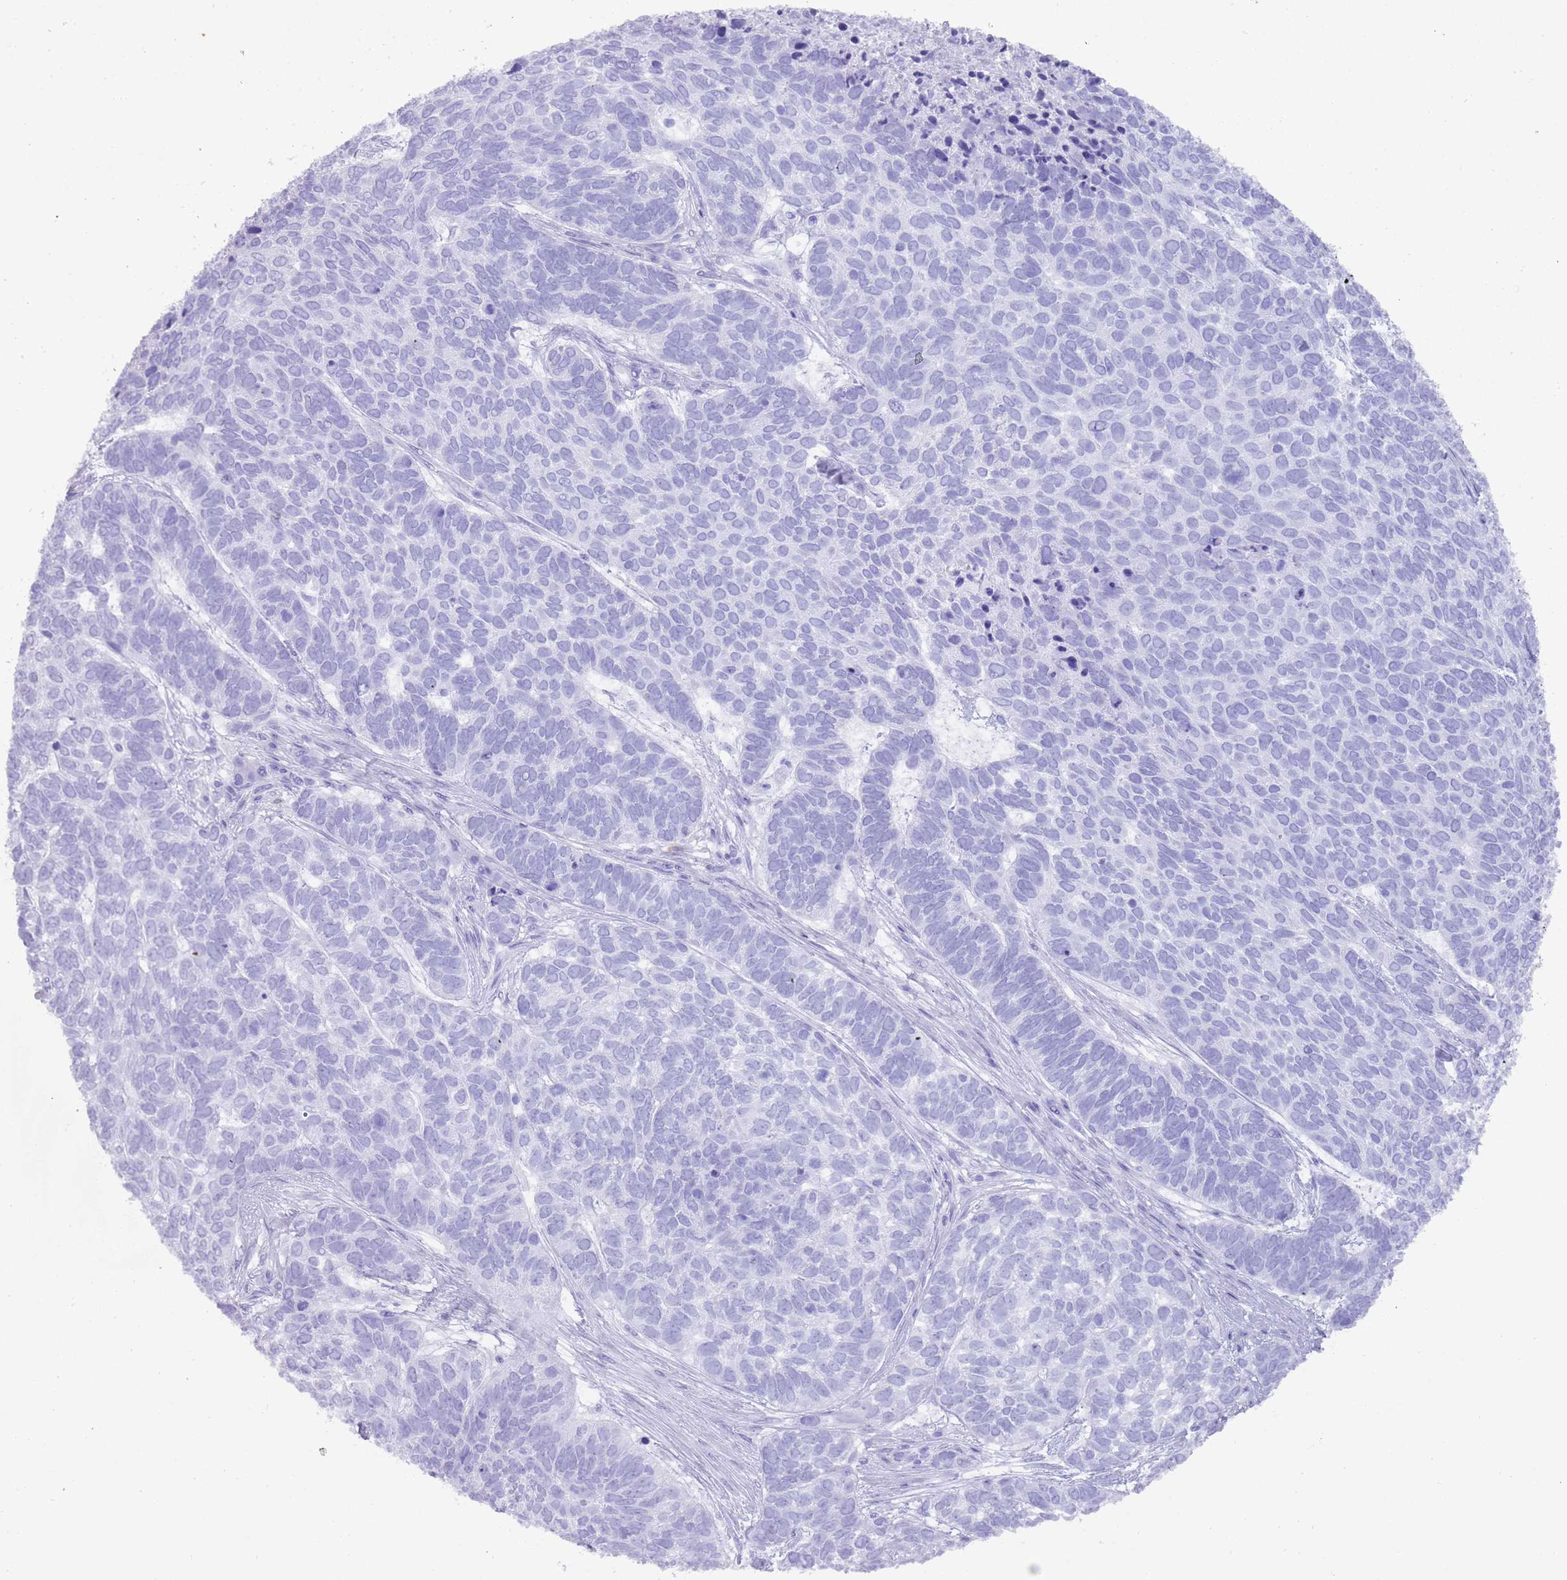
{"staining": {"intensity": "negative", "quantity": "none", "location": "none"}, "tissue": "skin cancer", "cell_type": "Tumor cells", "image_type": "cancer", "snomed": [{"axis": "morphology", "description": "Basal cell carcinoma"}, {"axis": "topography", "description": "Skin"}], "caption": "IHC of human skin basal cell carcinoma demonstrates no staining in tumor cells.", "gene": "MYADML2", "patient": {"sex": "female", "age": 65}}